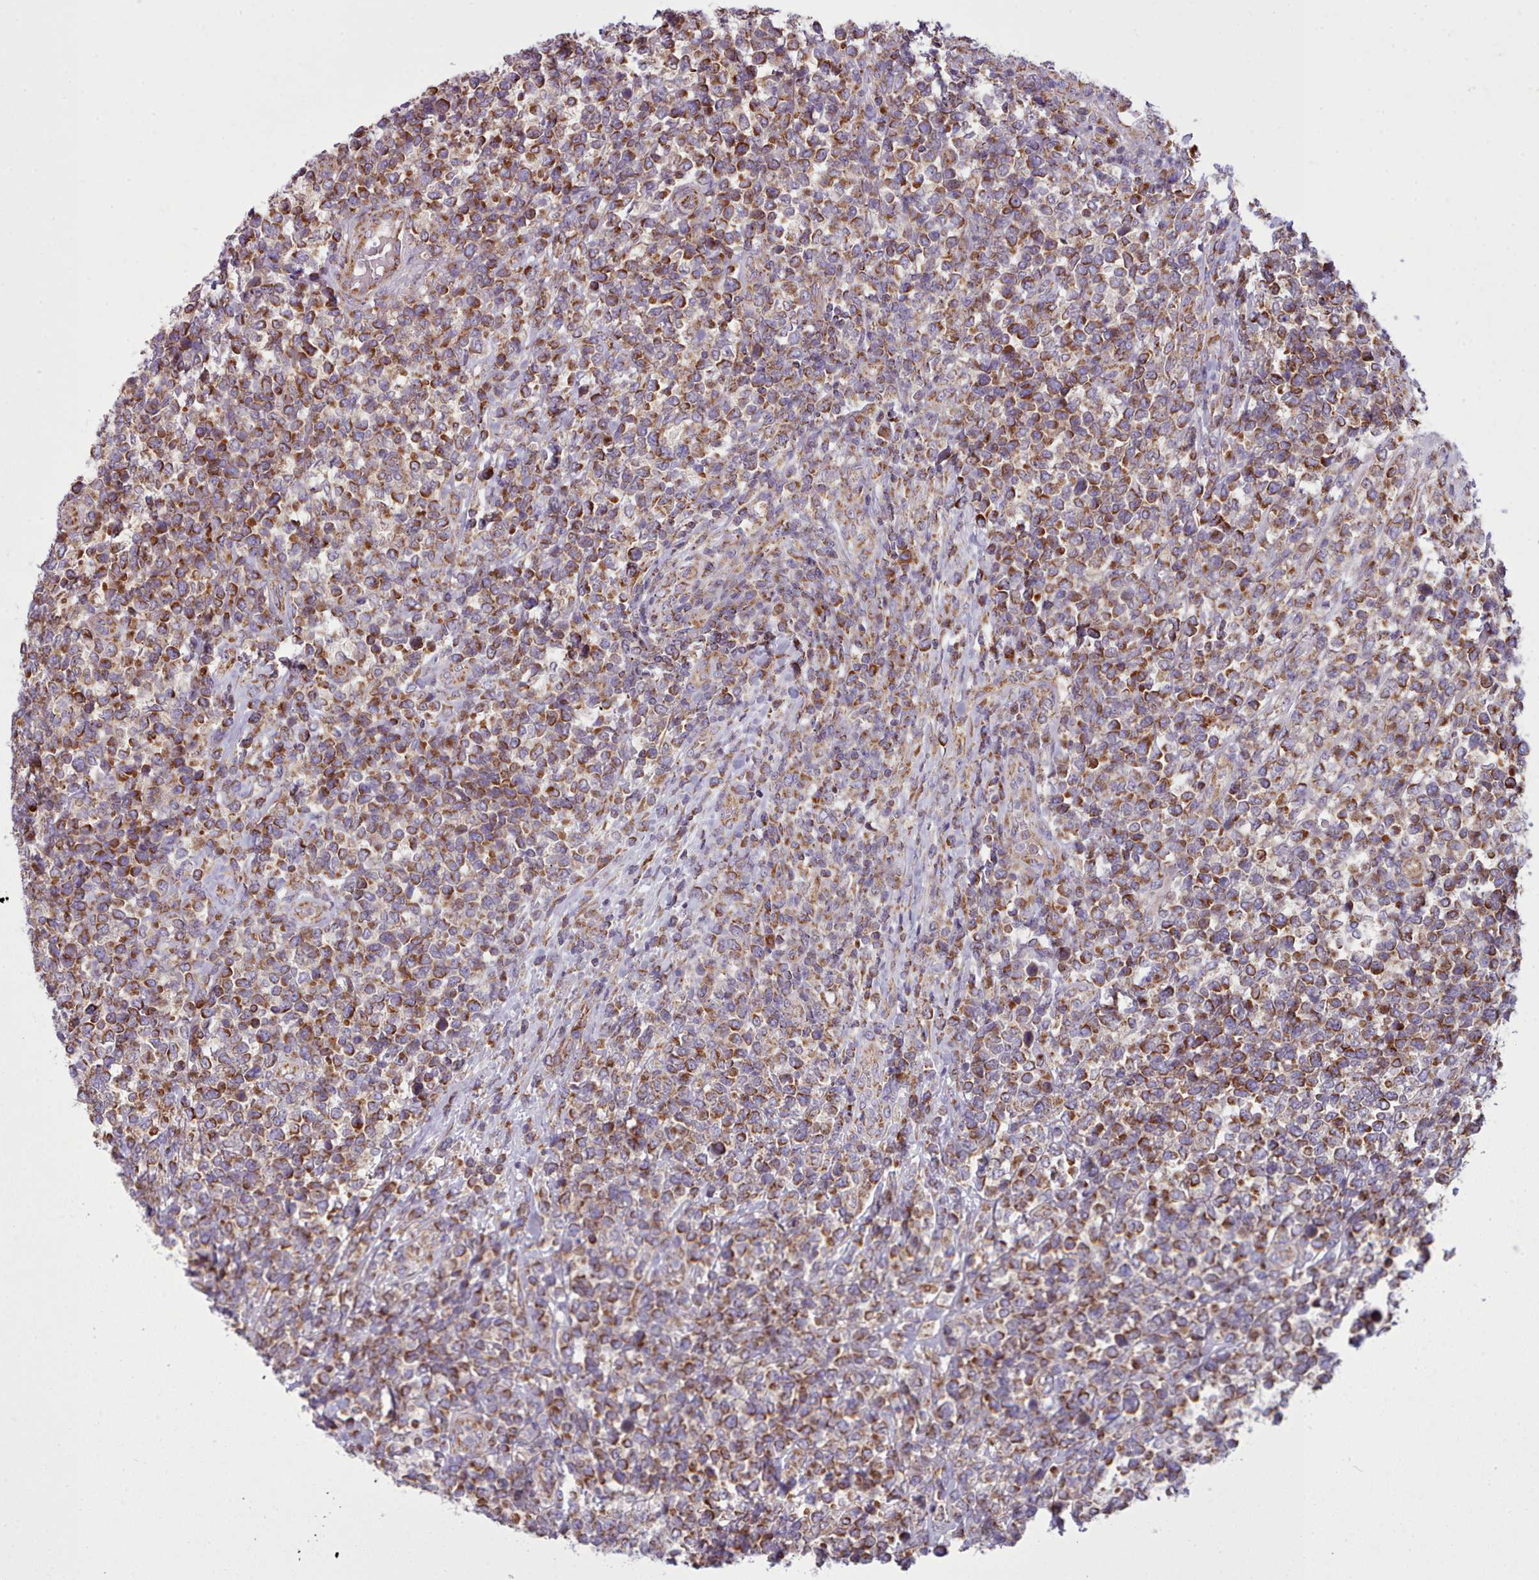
{"staining": {"intensity": "moderate", "quantity": ">75%", "location": "cytoplasmic/membranous"}, "tissue": "lymphoma", "cell_type": "Tumor cells", "image_type": "cancer", "snomed": [{"axis": "morphology", "description": "Malignant lymphoma, non-Hodgkin's type, High grade"}, {"axis": "topography", "description": "Soft tissue"}], "caption": "Moderate cytoplasmic/membranous expression is present in about >75% of tumor cells in malignant lymphoma, non-Hodgkin's type (high-grade).", "gene": "SRP54", "patient": {"sex": "female", "age": 56}}